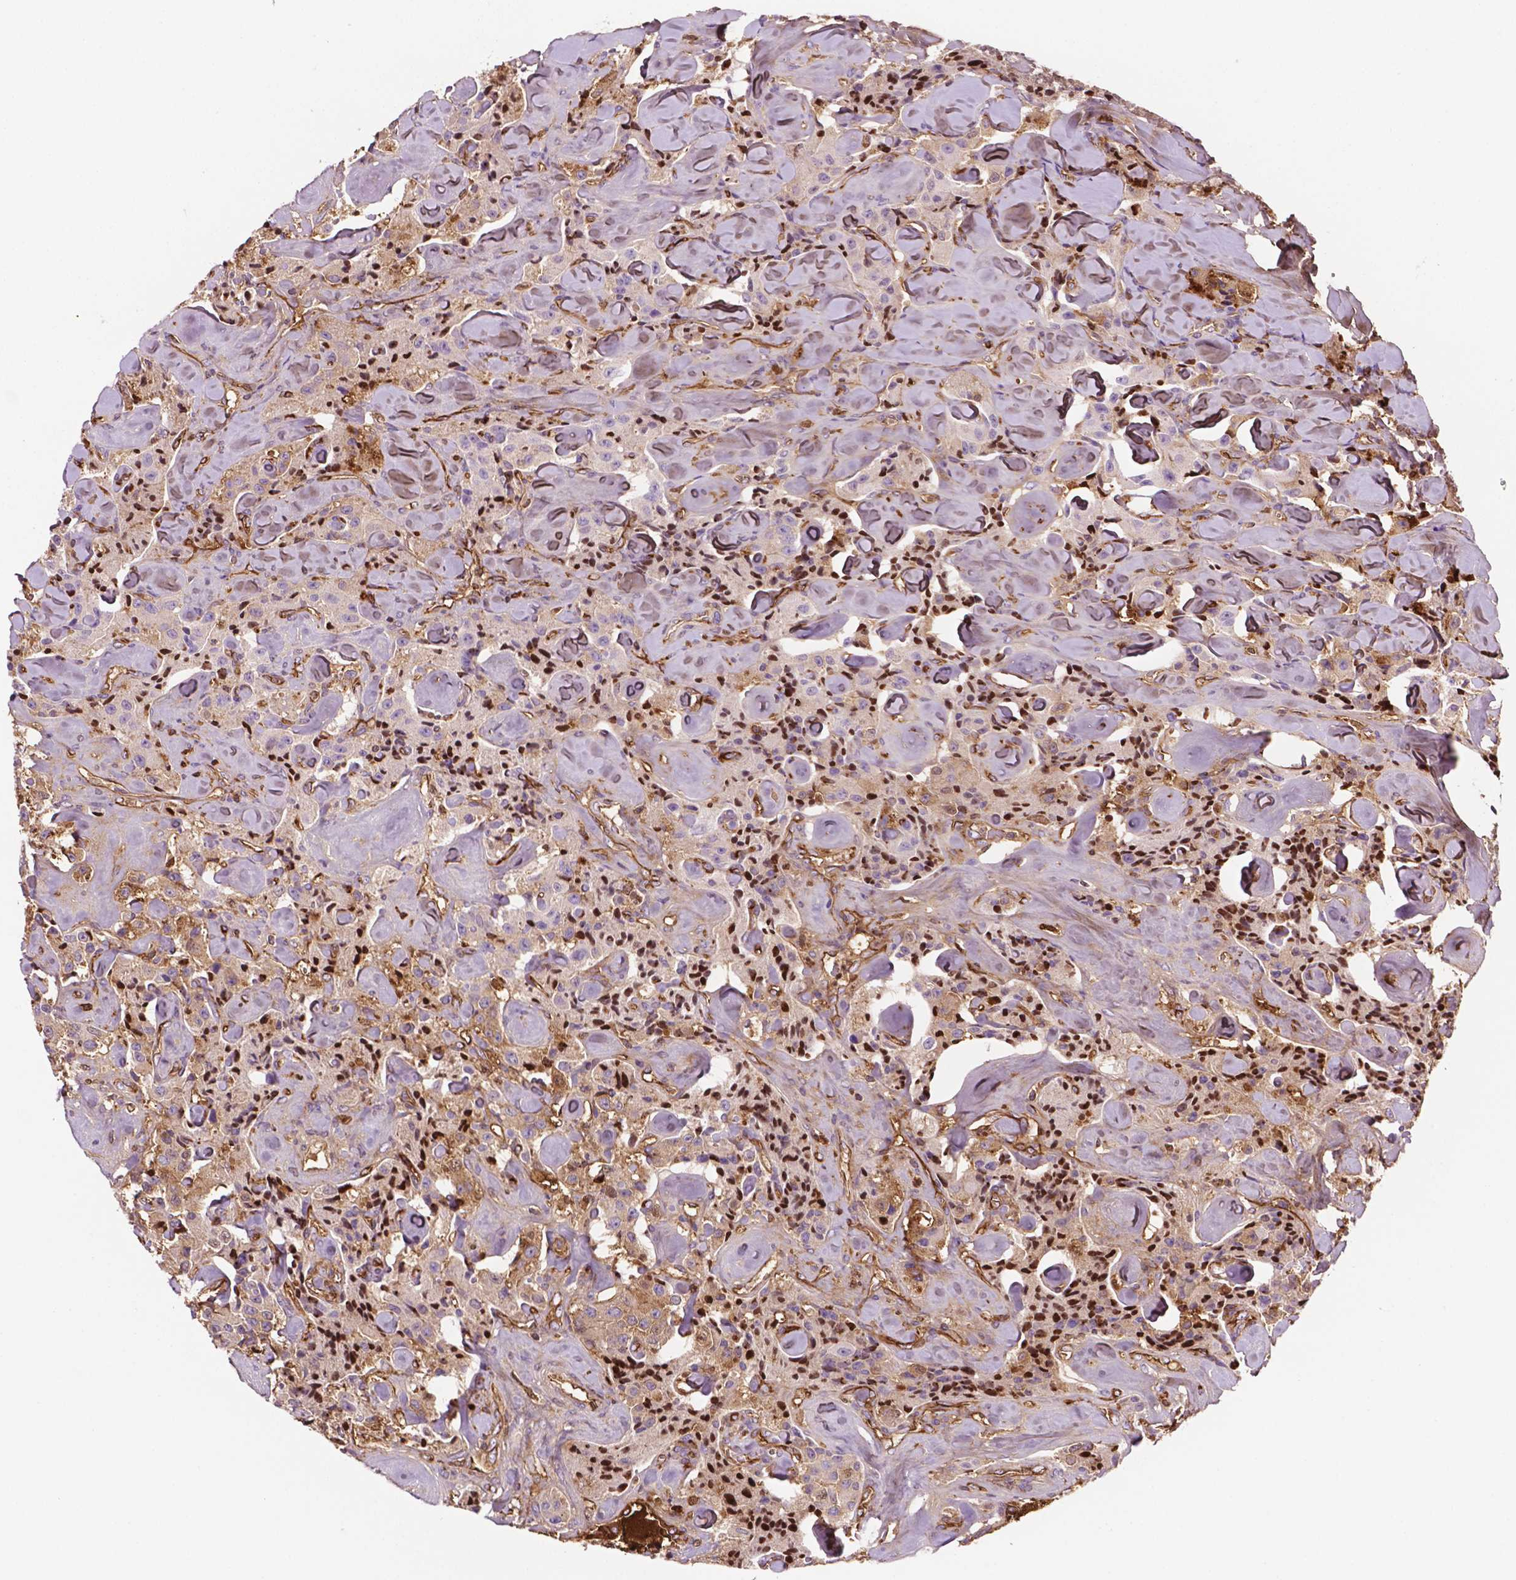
{"staining": {"intensity": "negative", "quantity": "none", "location": "none"}, "tissue": "carcinoid", "cell_type": "Tumor cells", "image_type": "cancer", "snomed": [{"axis": "morphology", "description": "Carcinoid, malignant, NOS"}, {"axis": "topography", "description": "Pancreas"}], "caption": "A histopathology image of human carcinoid (malignant) is negative for staining in tumor cells.", "gene": "DCN", "patient": {"sex": "male", "age": 41}}